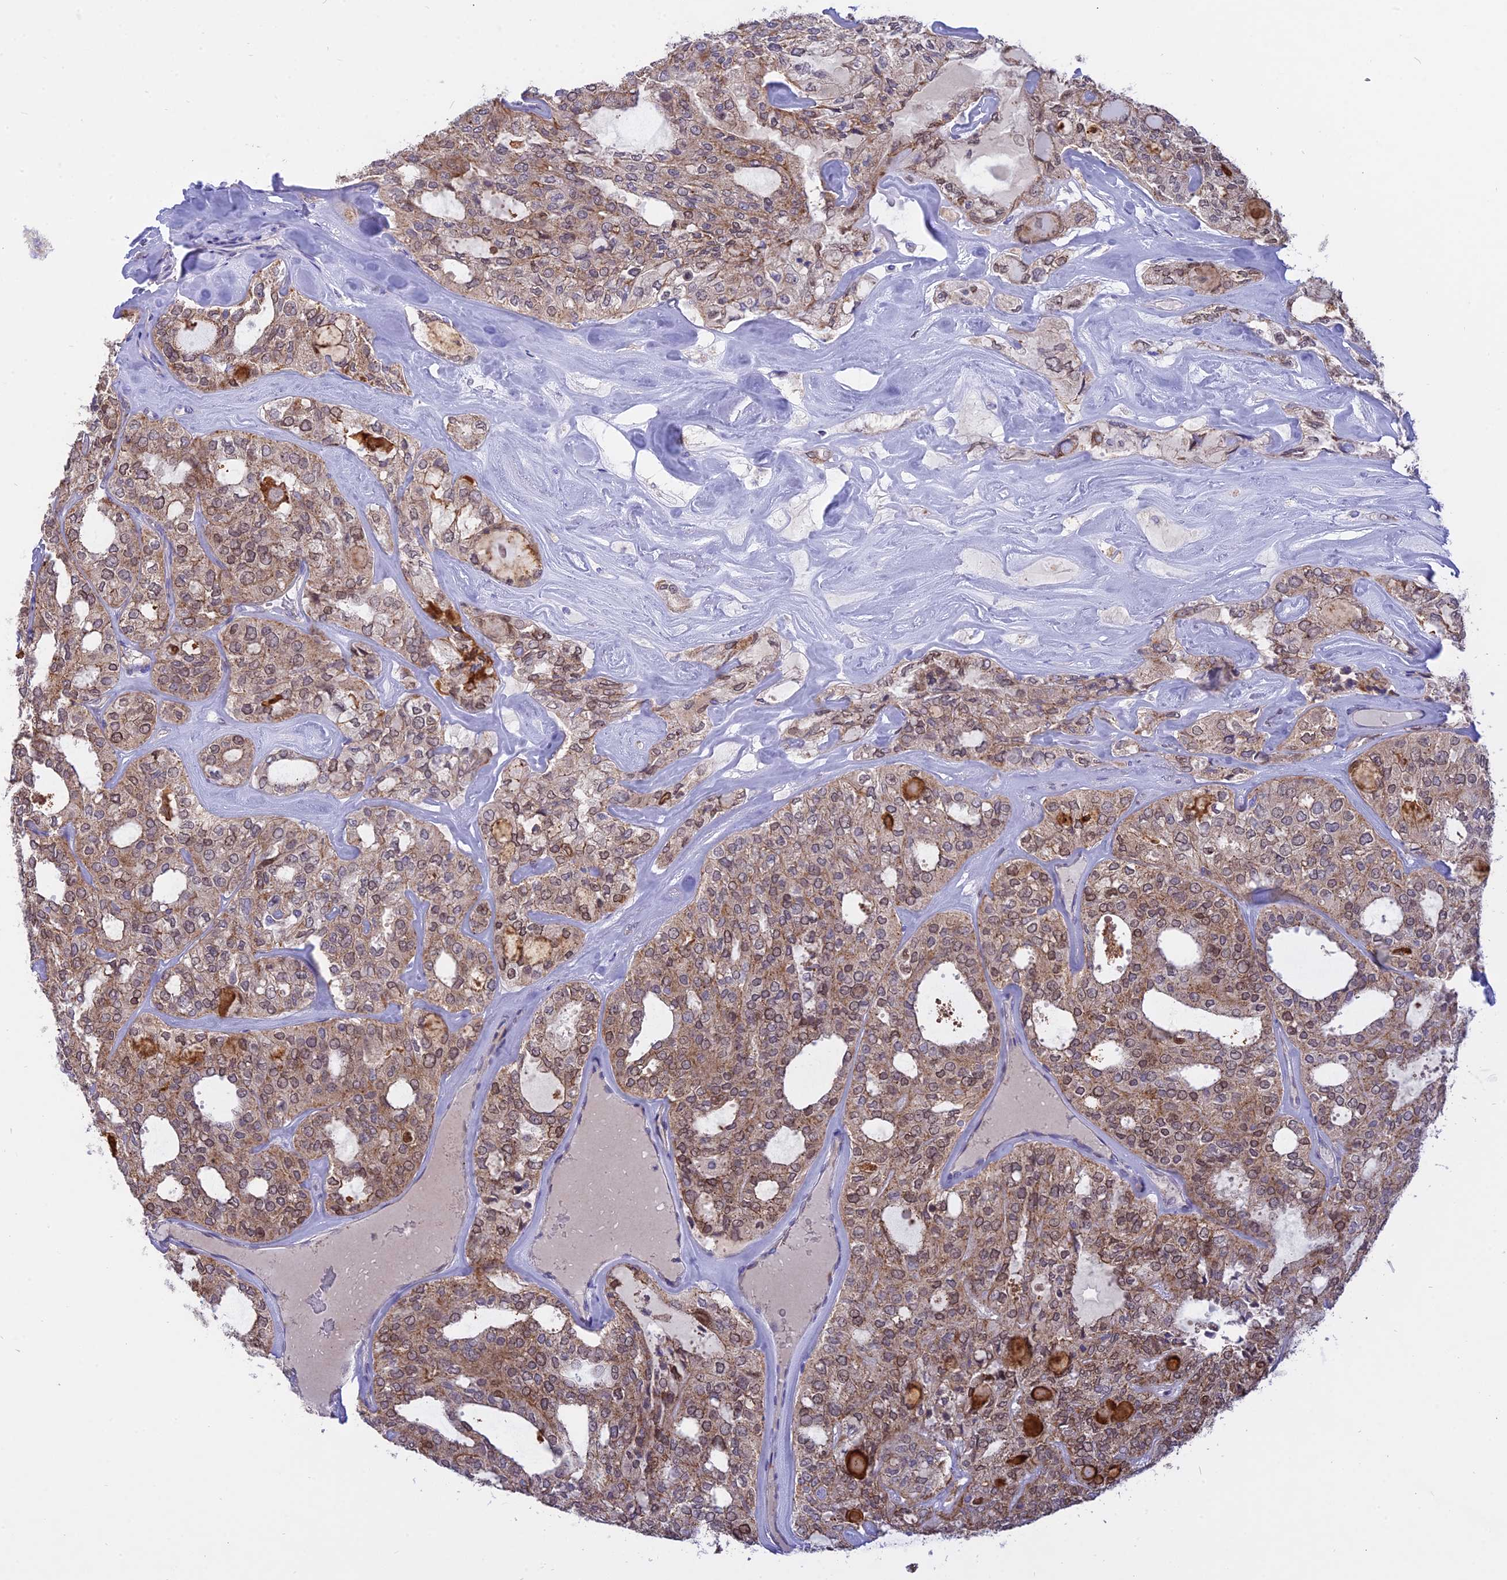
{"staining": {"intensity": "moderate", "quantity": ">75%", "location": "cytoplasmic/membranous,nuclear"}, "tissue": "thyroid cancer", "cell_type": "Tumor cells", "image_type": "cancer", "snomed": [{"axis": "morphology", "description": "Follicular adenoma carcinoma, NOS"}, {"axis": "topography", "description": "Thyroid gland"}], "caption": "Immunohistochemistry (IHC) of thyroid follicular adenoma carcinoma displays medium levels of moderate cytoplasmic/membranous and nuclear positivity in about >75% of tumor cells. The staining is performed using DAB brown chromogen to label protein expression. The nuclei are counter-stained blue using hematoxylin.", "gene": "CENPV", "patient": {"sex": "male", "age": 75}}